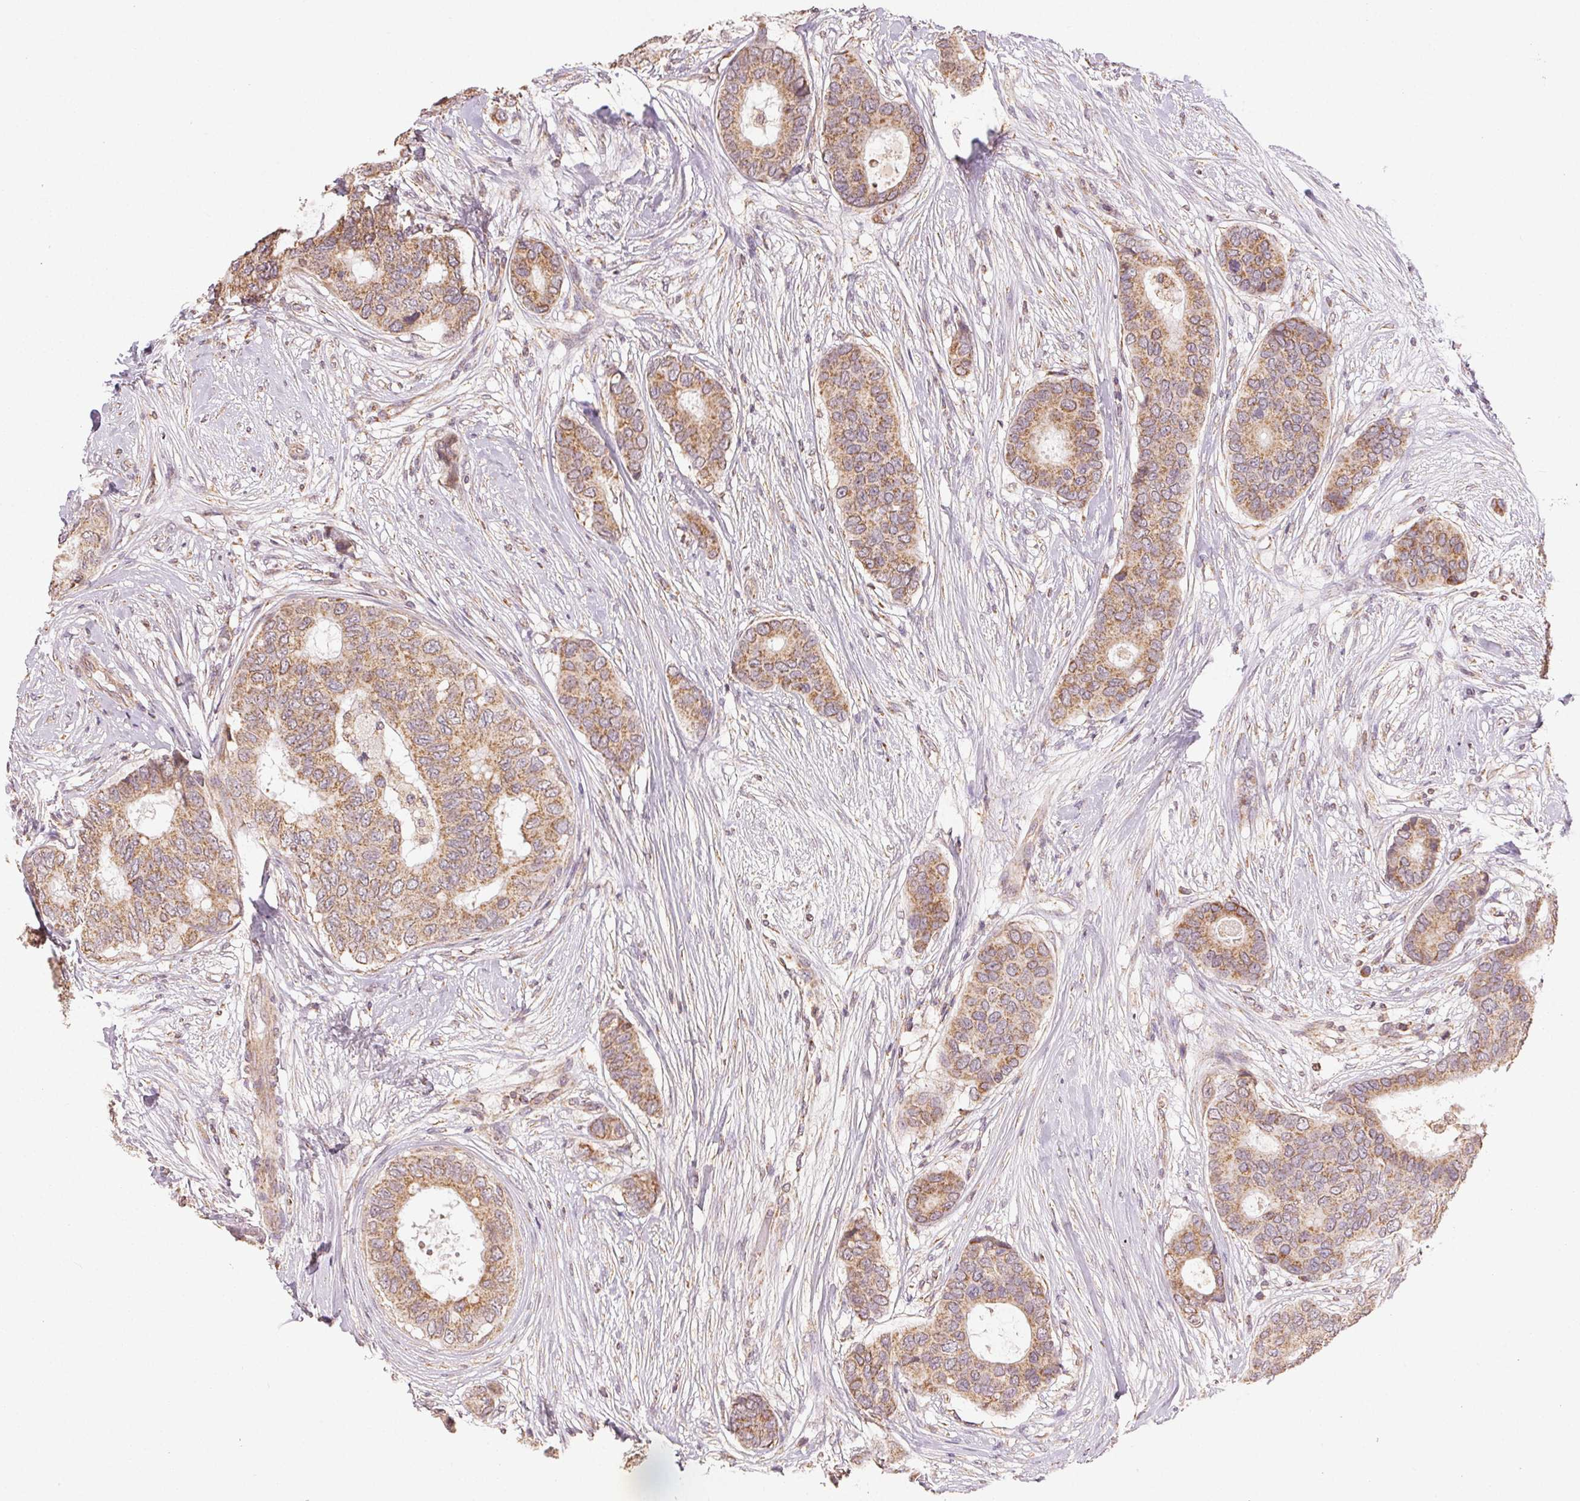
{"staining": {"intensity": "moderate", "quantity": ">75%", "location": "cytoplasmic/membranous"}, "tissue": "breast cancer", "cell_type": "Tumor cells", "image_type": "cancer", "snomed": [{"axis": "morphology", "description": "Duct carcinoma"}, {"axis": "topography", "description": "Breast"}], "caption": "Infiltrating ductal carcinoma (breast) stained with DAB (3,3'-diaminobenzidine) IHC exhibits medium levels of moderate cytoplasmic/membranous staining in about >75% of tumor cells.", "gene": "CLASP1", "patient": {"sex": "female", "age": 75}}